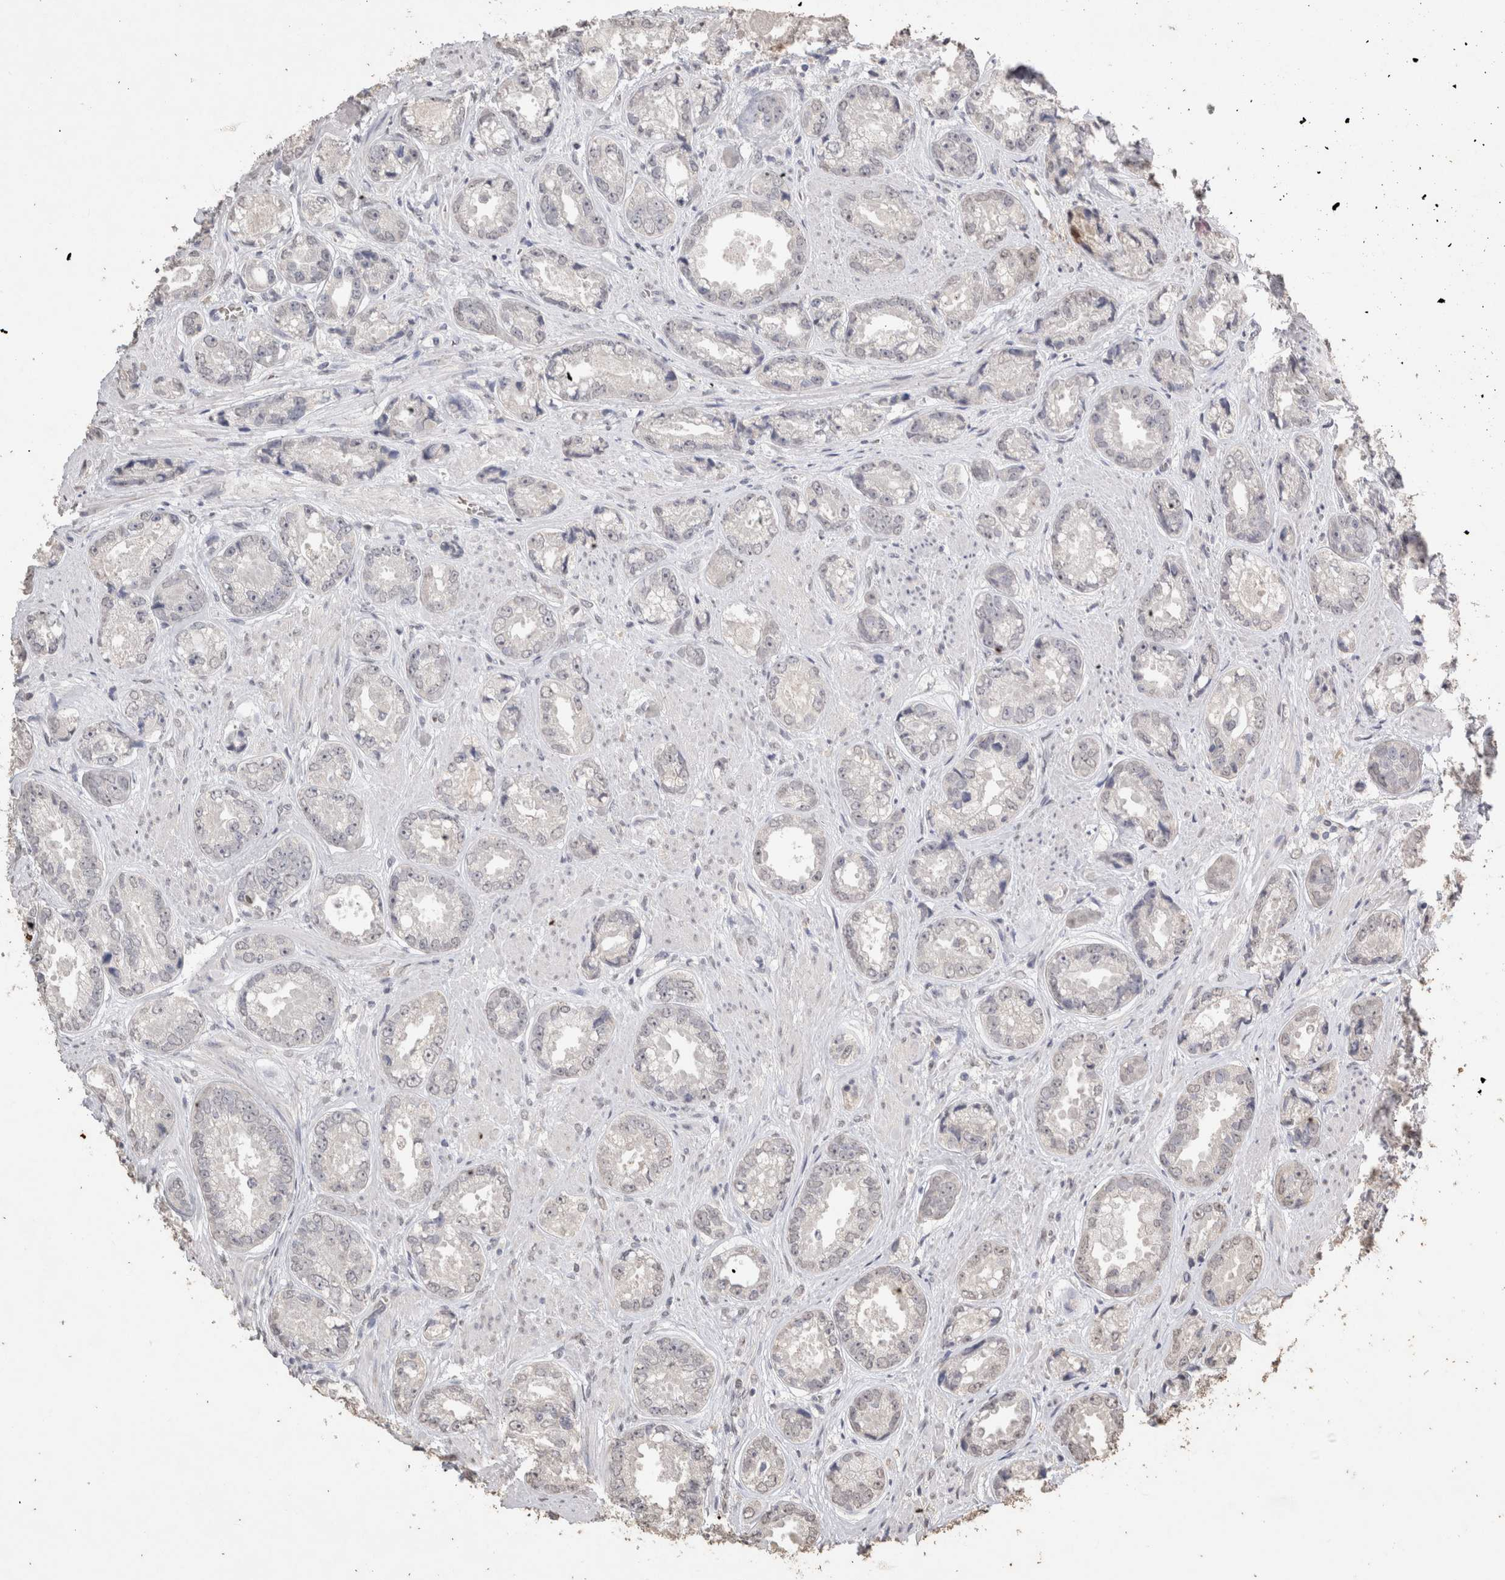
{"staining": {"intensity": "negative", "quantity": "none", "location": "none"}, "tissue": "prostate cancer", "cell_type": "Tumor cells", "image_type": "cancer", "snomed": [{"axis": "morphology", "description": "Adenocarcinoma, High grade"}, {"axis": "topography", "description": "Prostate"}], "caption": "Immunohistochemistry of human high-grade adenocarcinoma (prostate) shows no expression in tumor cells. Nuclei are stained in blue.", "gene": "LGALS2", "patient": {"sex": "male", "age": 61}}